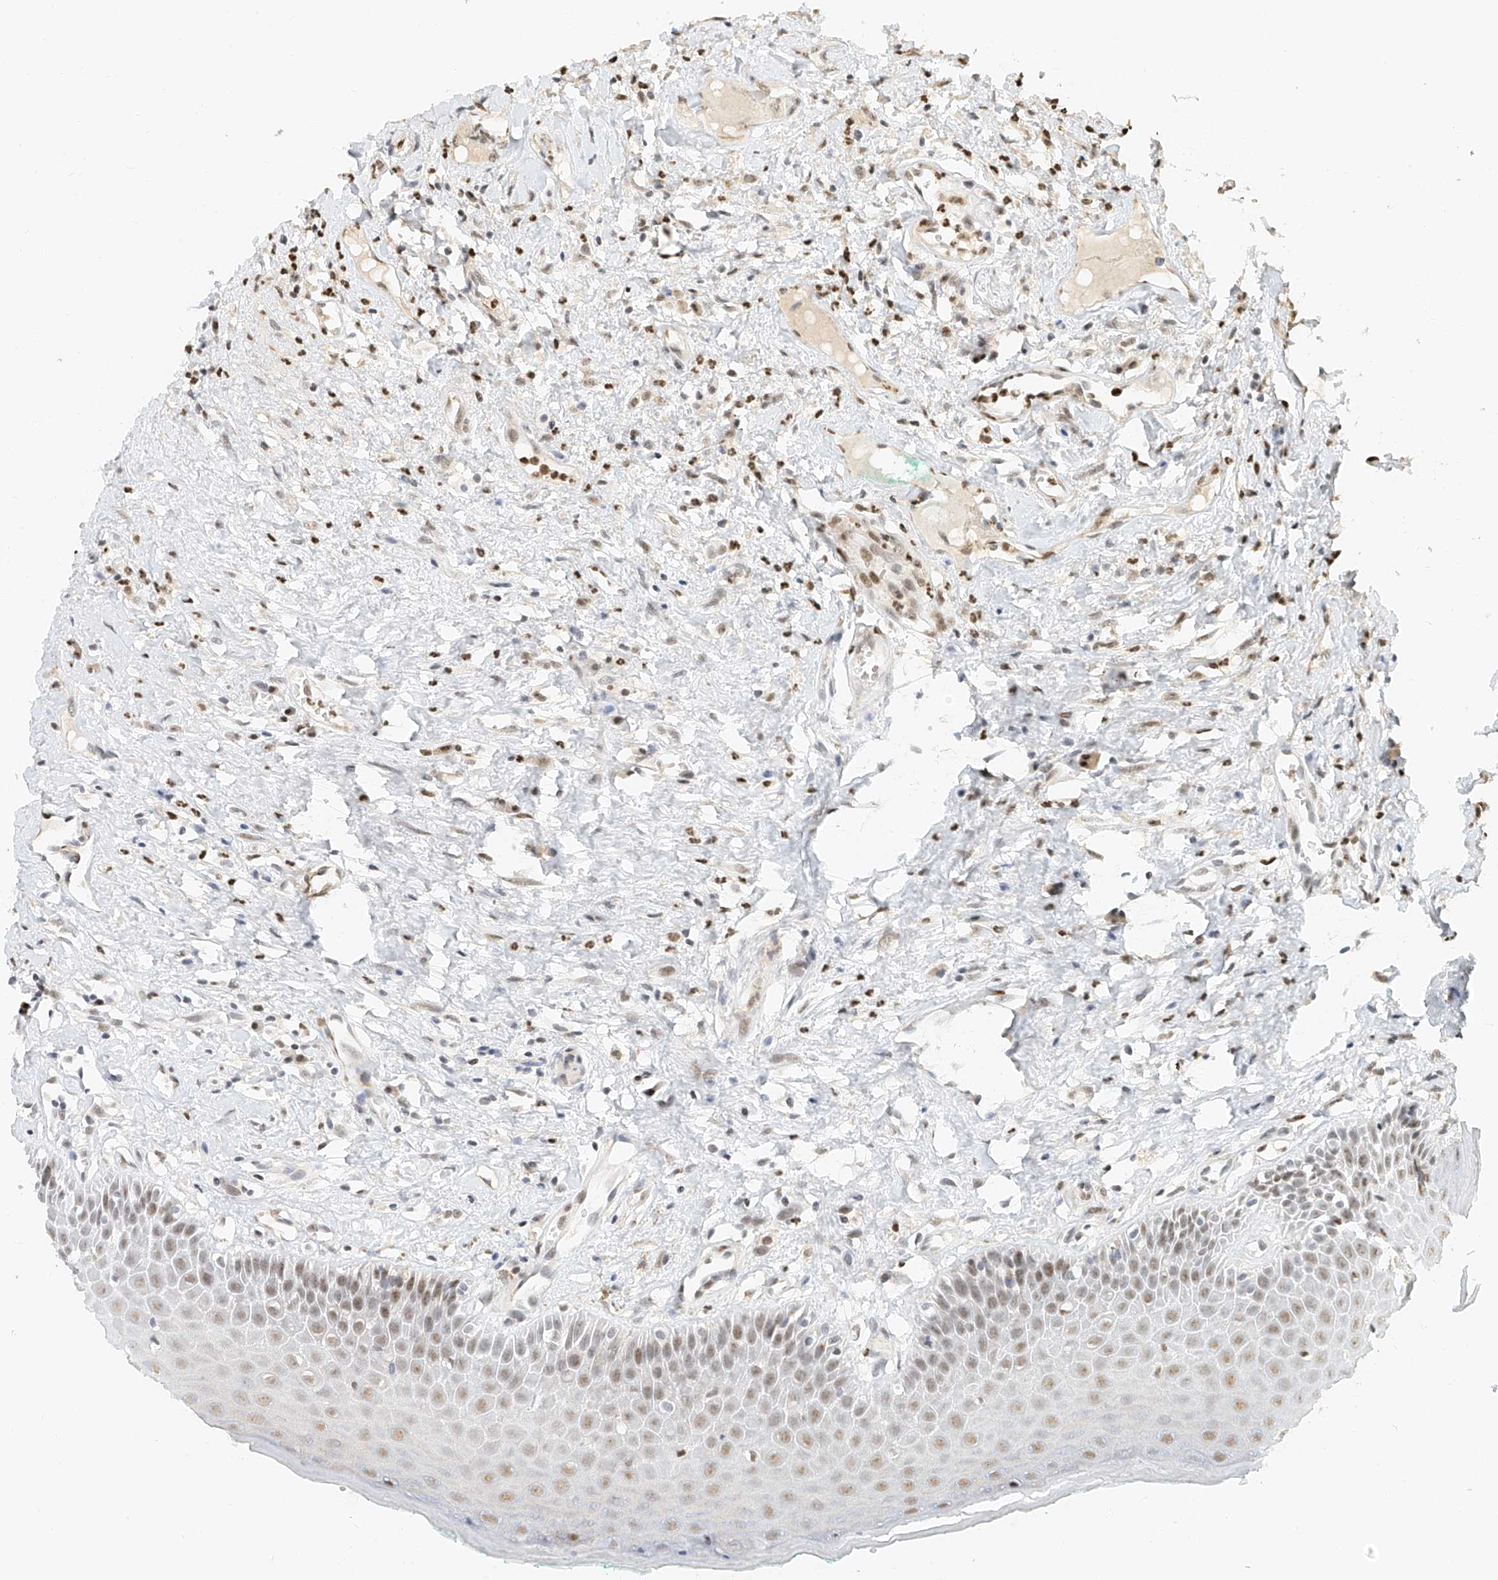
{"staining": {"intensity": "moderate", "quantity": "25%-75%", "location": "nuclear"}, "tissue": "oral mucosa", "cell_type": "Squamous epithelial cells", "image_type": "normal", "snomed": [{"axis": "morphology", "description": "Normal tissue, NOS"}, {"axis": "topography", "description": "Oral tissue"}], "caption": "Immunohistochemical staining of benign oral mucosa exhibits medium levels of moderate nuclear staining in approximately 25%-75% of squamous epithelial cells. Using DAB (brown) and hematoxylin (blue) stains, captured at high magnification using brightfield microscopy.", "gene": "CXorf58", "patient": {"sex": "female", "age": 70}}